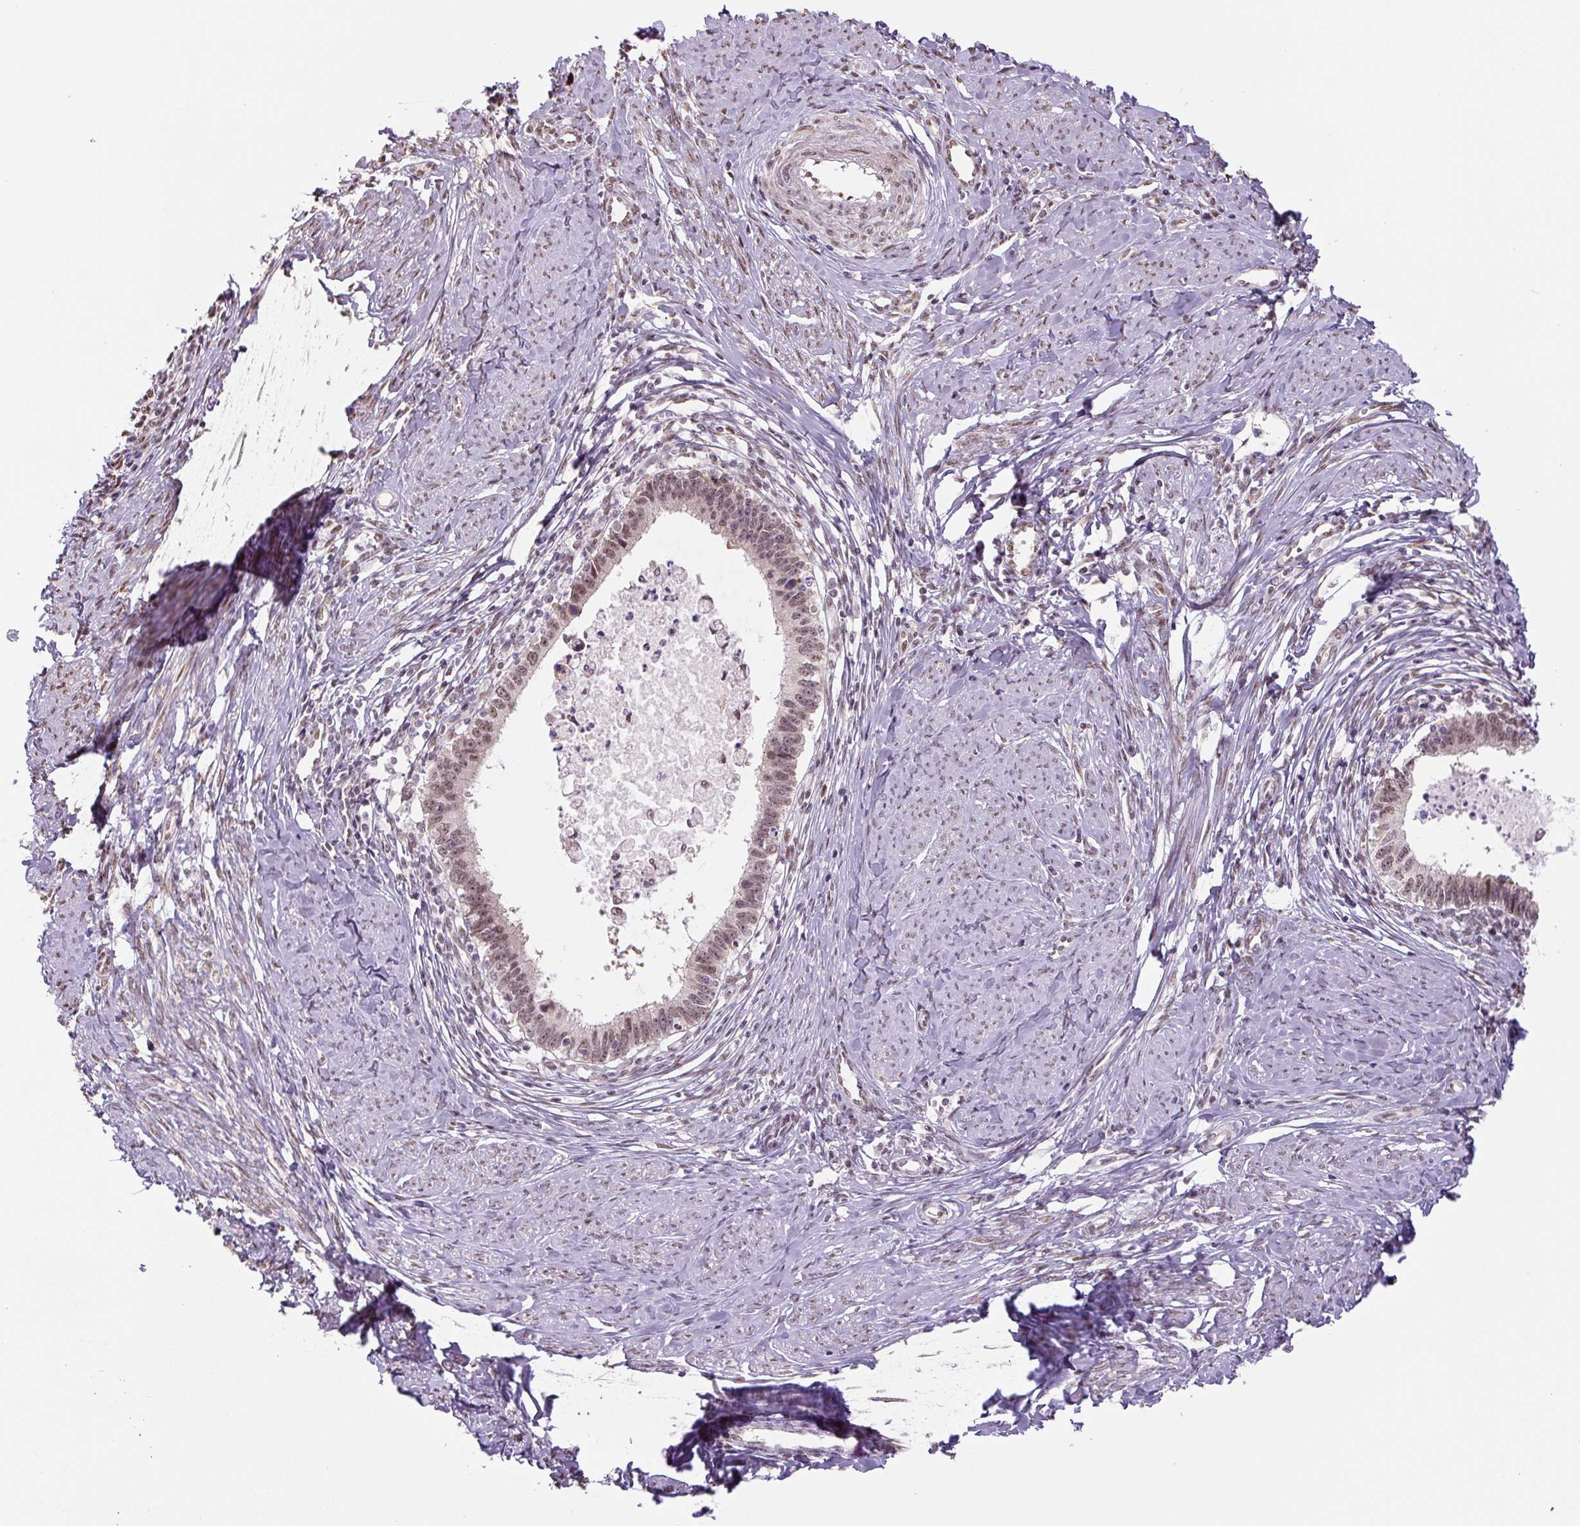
{"staining": {"intensity": "moderate", "quantity": "25%-75%", "location": "nuclear"}, "tissue": "cervical cancer", "cell_type": "Tumor cells", "image_type": "cancer", "snomed": [{"axis": "morphology", "description": "Adenocarcinoma, NOS"}, {"axis": "topography", "description": "Cervix"}], "caption": "Adenocarcinoma (cervical) stained for a protein displays moderate nuclear positivity in tumor cells.", "gene": "TCFL5", "patient": {"sex": "female", "age": 36}}